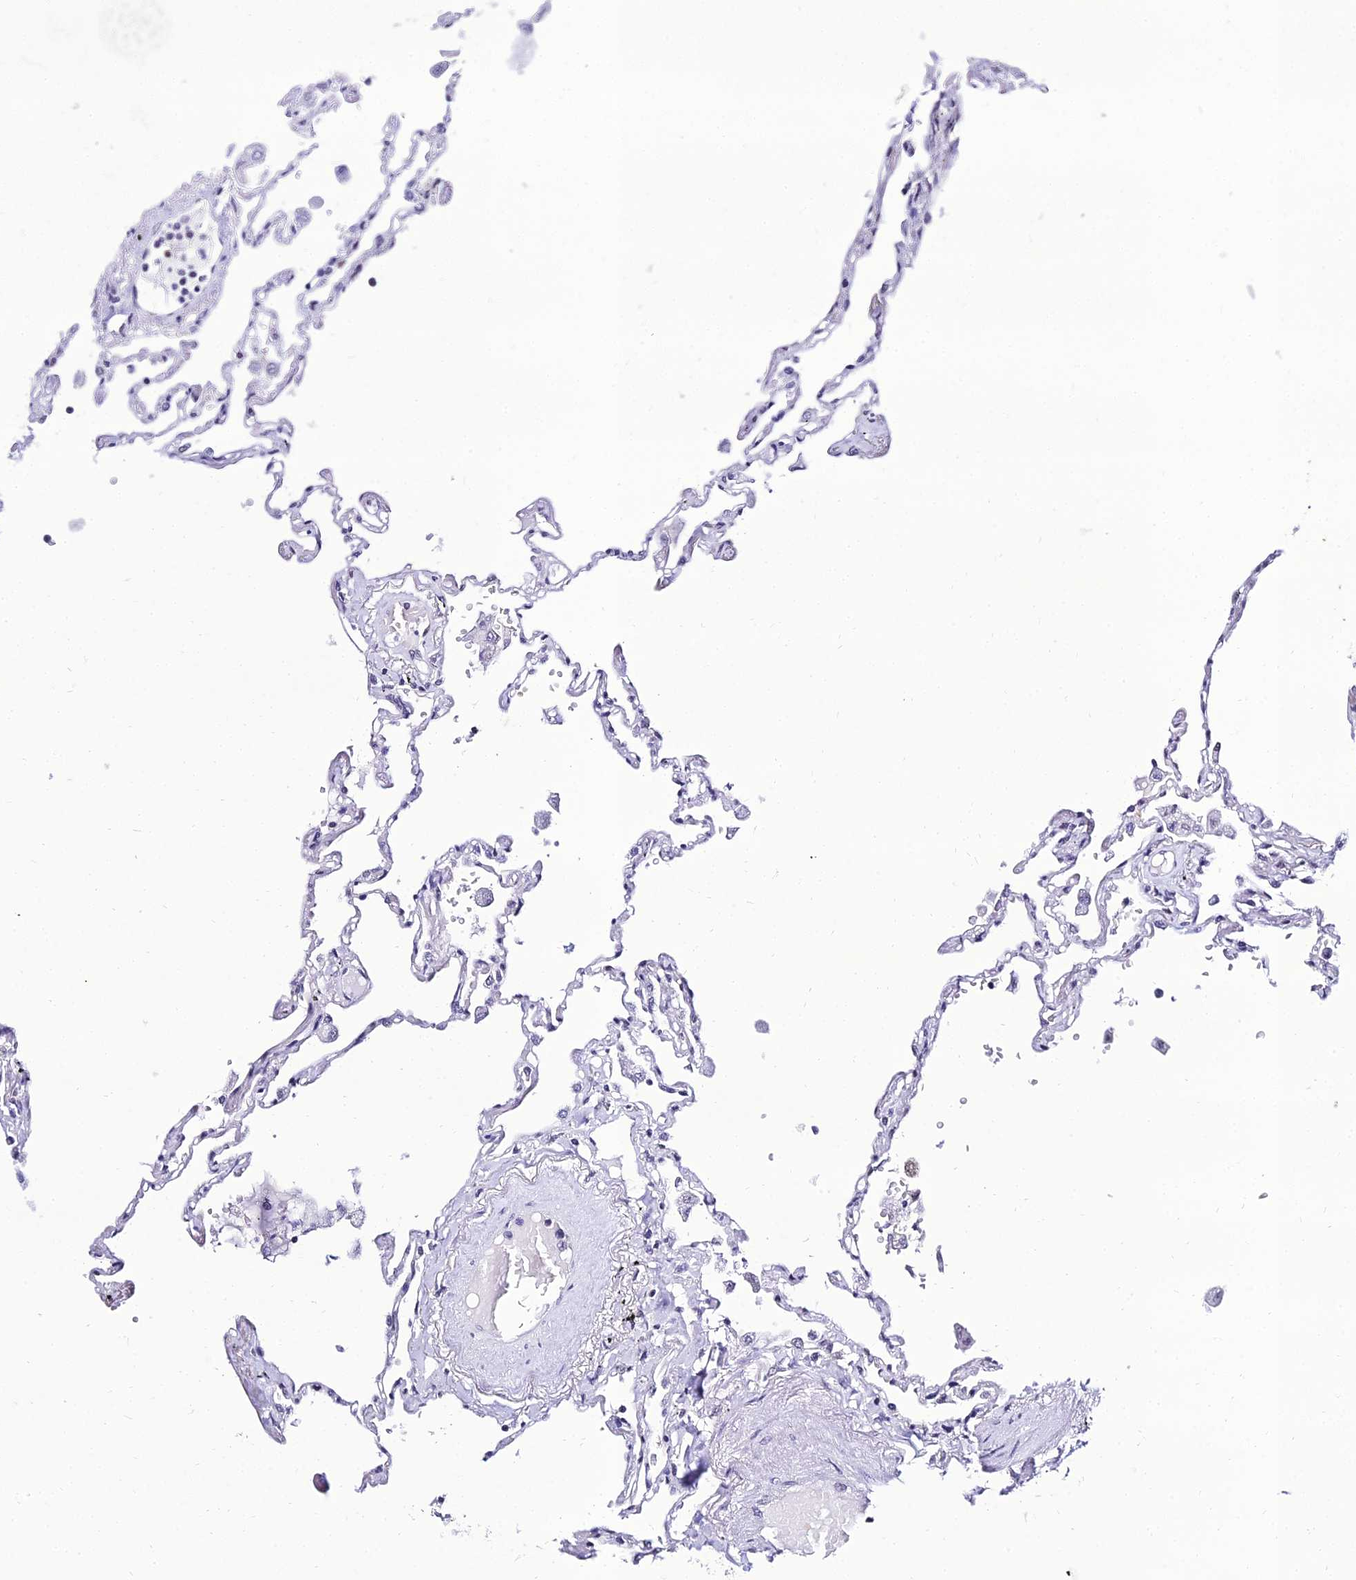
{"staining": {"intensity": "negative", "quantity": "none", "location": "none"}, "tissue": "lung", "cell_type": "Alveolar cells", "image_type": "normal", "snomed": [{"axis": "morphology", "description": "Normal tissue, NOS"}, {"axis": "topography", "description": "Lung"}], "caption": "Alveolar cells are negative for protein expression in unremarkable human lung. (DAB immunohistochemistry (IHC) visualized using brightfield microscopy, high magnification).", "gene": "PPP4R2", "patient": {"sex": "female", "age": 67}}